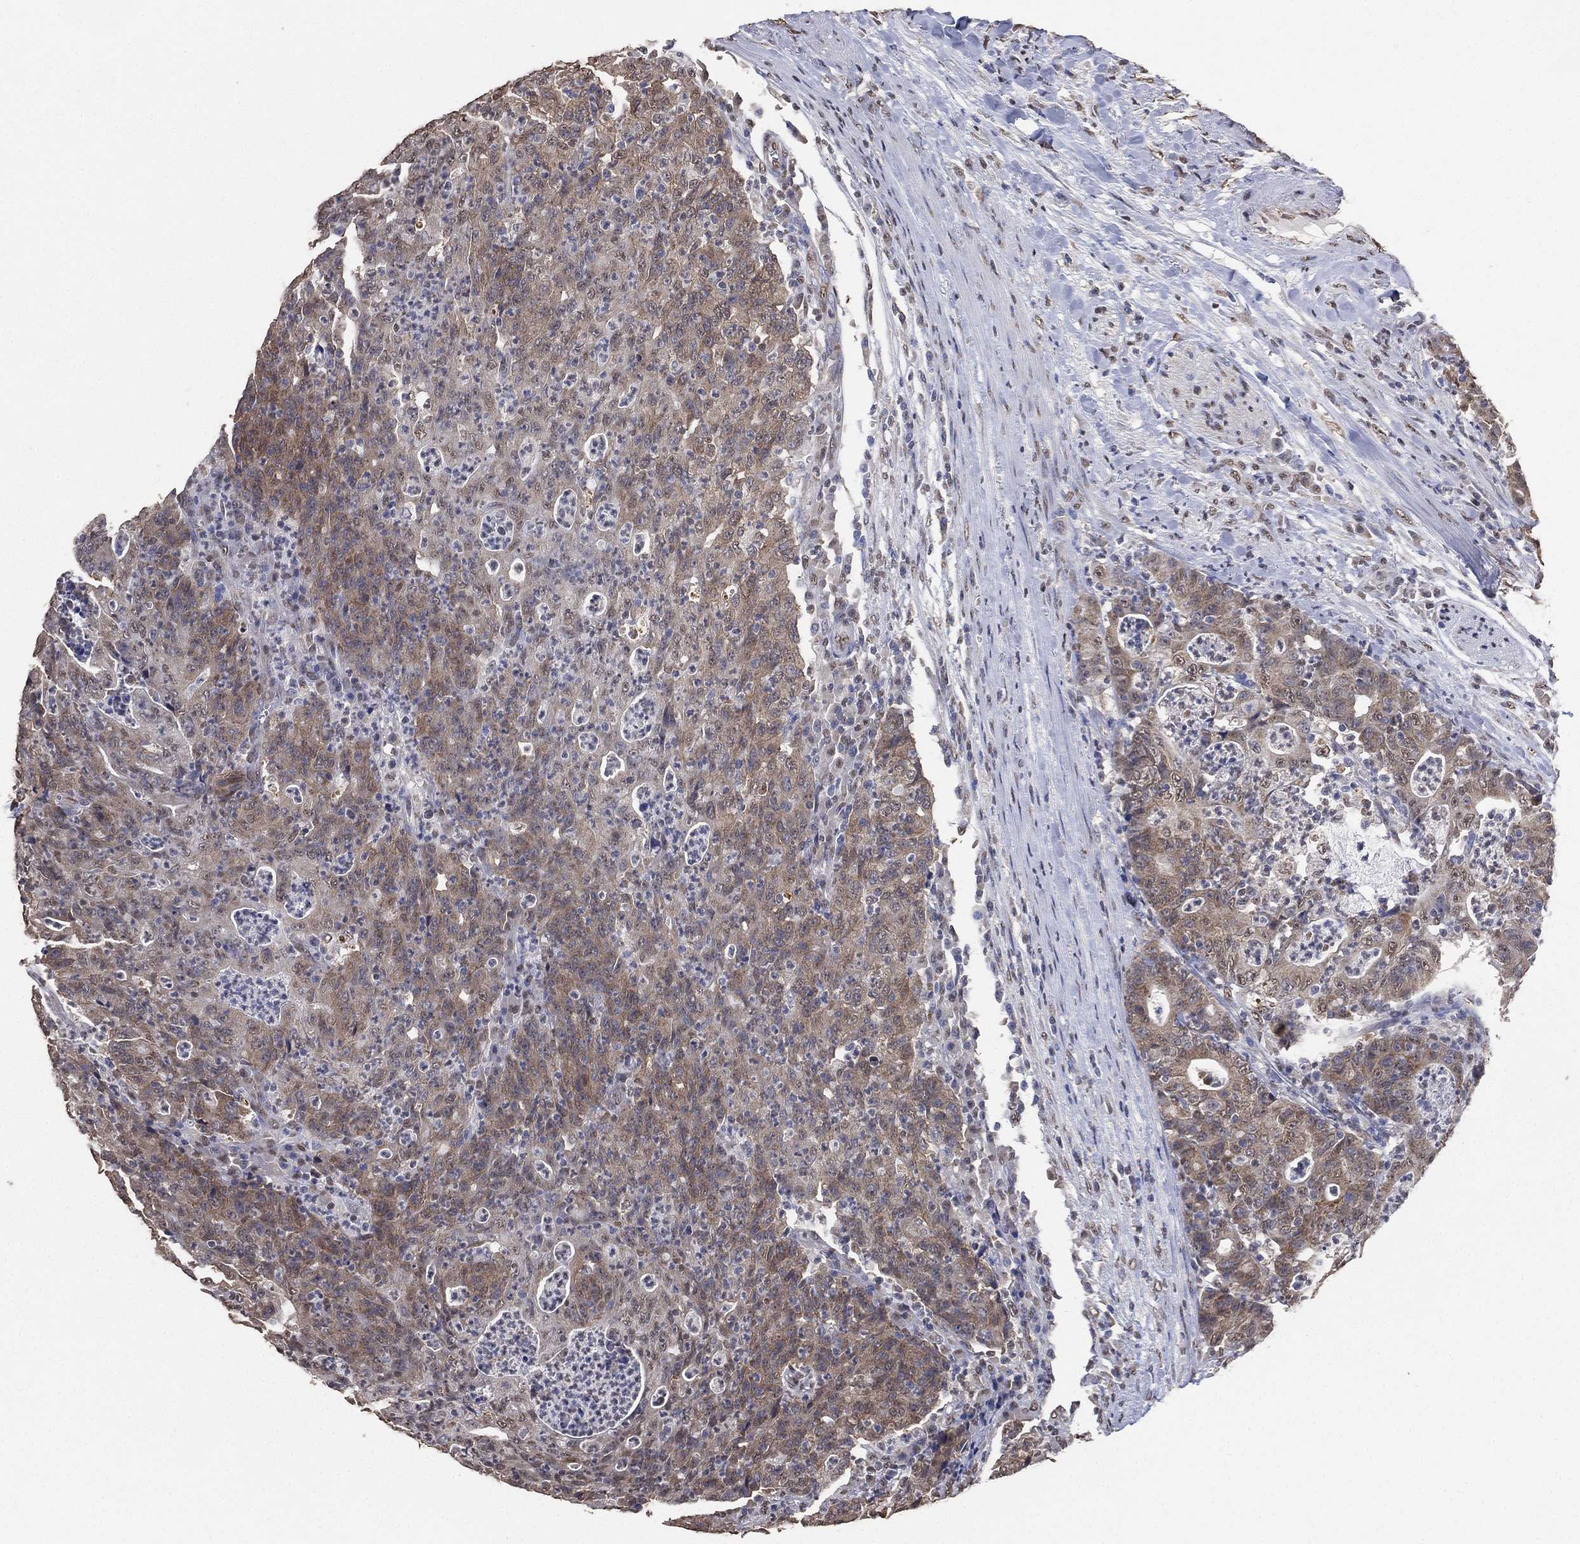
{"staining": {"intensity": "weak", "quantity": ">75%", "location": "cytoplasmic/membranous"}, "tissue": "colorectal cancer", "cell_type": "Tumor cells", "image_type": "cancer", "snomed": [{"axis": "morphology", "description": "Adenocarcinoma, NOS"}, {"axis": "topography", "description": "Colon"}], "caption": "An image of colorectal cancer (adenocarcinoma) stained for a protein displays weak cytoplasmic/membranous brown staining in tumor cells.", "gene": "ALDH7A1", "patient": {"sex": "male", "age": 70}}